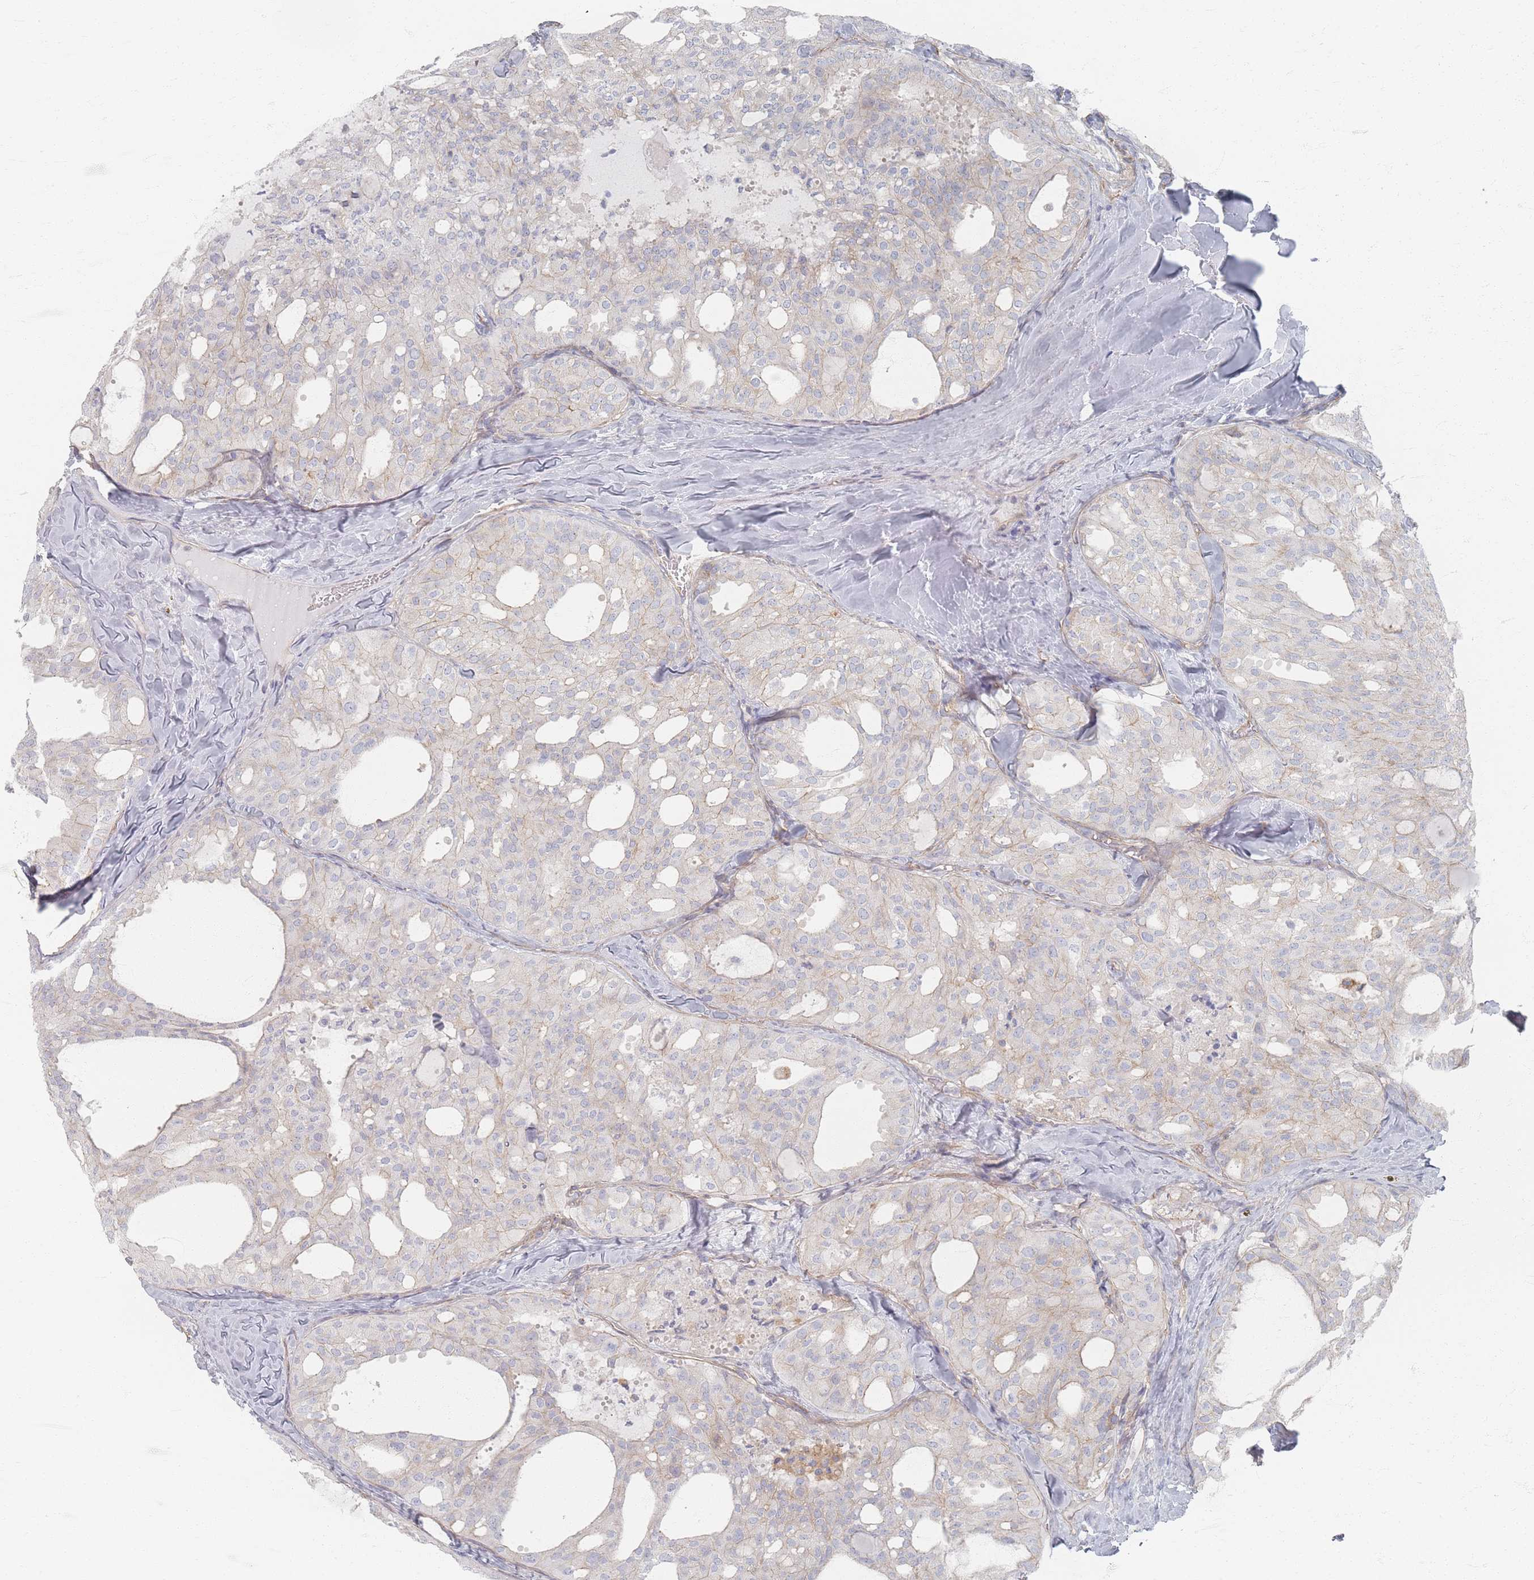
{"staining": {"intensity": "weak", "quantity": "<25%", "location": "cytoplasmic/membranous"}, "tissue": "thyroid cancer", "cell_type": "Tumor cells", "image_type": "cancer", "snomed": [{"axis": "morphology", "description": "Follicular adenoma carcinoma, NOS"}, {"axis": "topography", "description": "Thyroid gland"}], "caption": "Human follicular adenoma carcinoma (thyroid) stained for a protein using immunohistochemistry exhibits no staining in tumor cells.", "gene": "GNB1", "patient": {"sex": "male", "age": 75}}